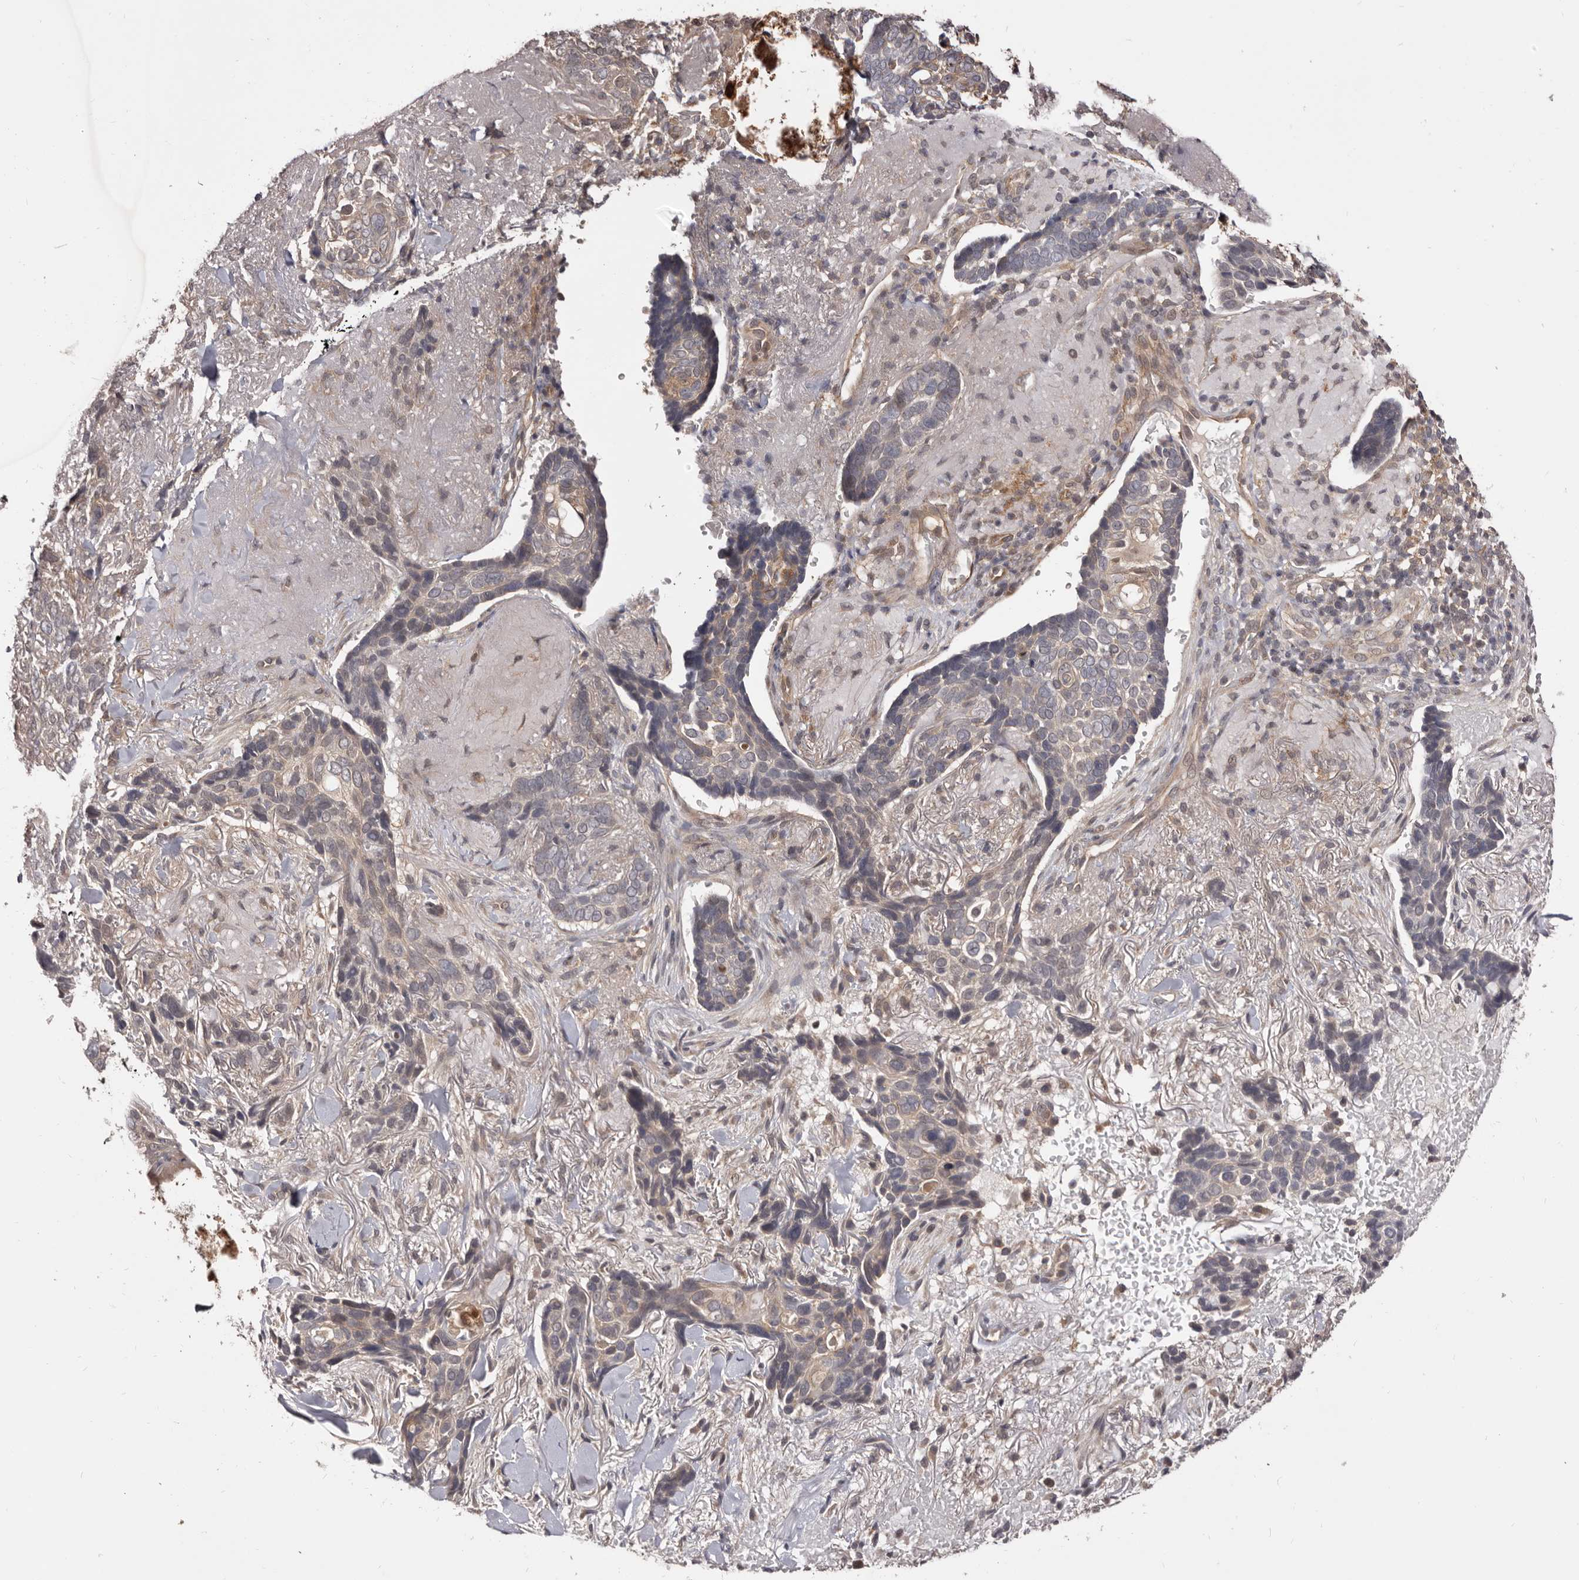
{"staining": {"intensity": "weak", "quantity": ">75%", "location": "cytoplasmic/membranous"}, "tissue": "skin cancer", "cell_type": "Tumor cells", "image_type": "cancer", "snomed": [{"axis": "morphology", "description": "Basal cell carcinoma"}, {"axis": "topography", "description": "Skin"}], "caption": "The immunohistochemical stain labels weak cytoplasmic/membranous staining in tumor cells of skin basal cell carcinoma tissue. Immunohistochemistry stains the protein in brown and the nuclei are stained blue.", "gene": "MDP1", "patient": {"sex": "female", "age": 82}}